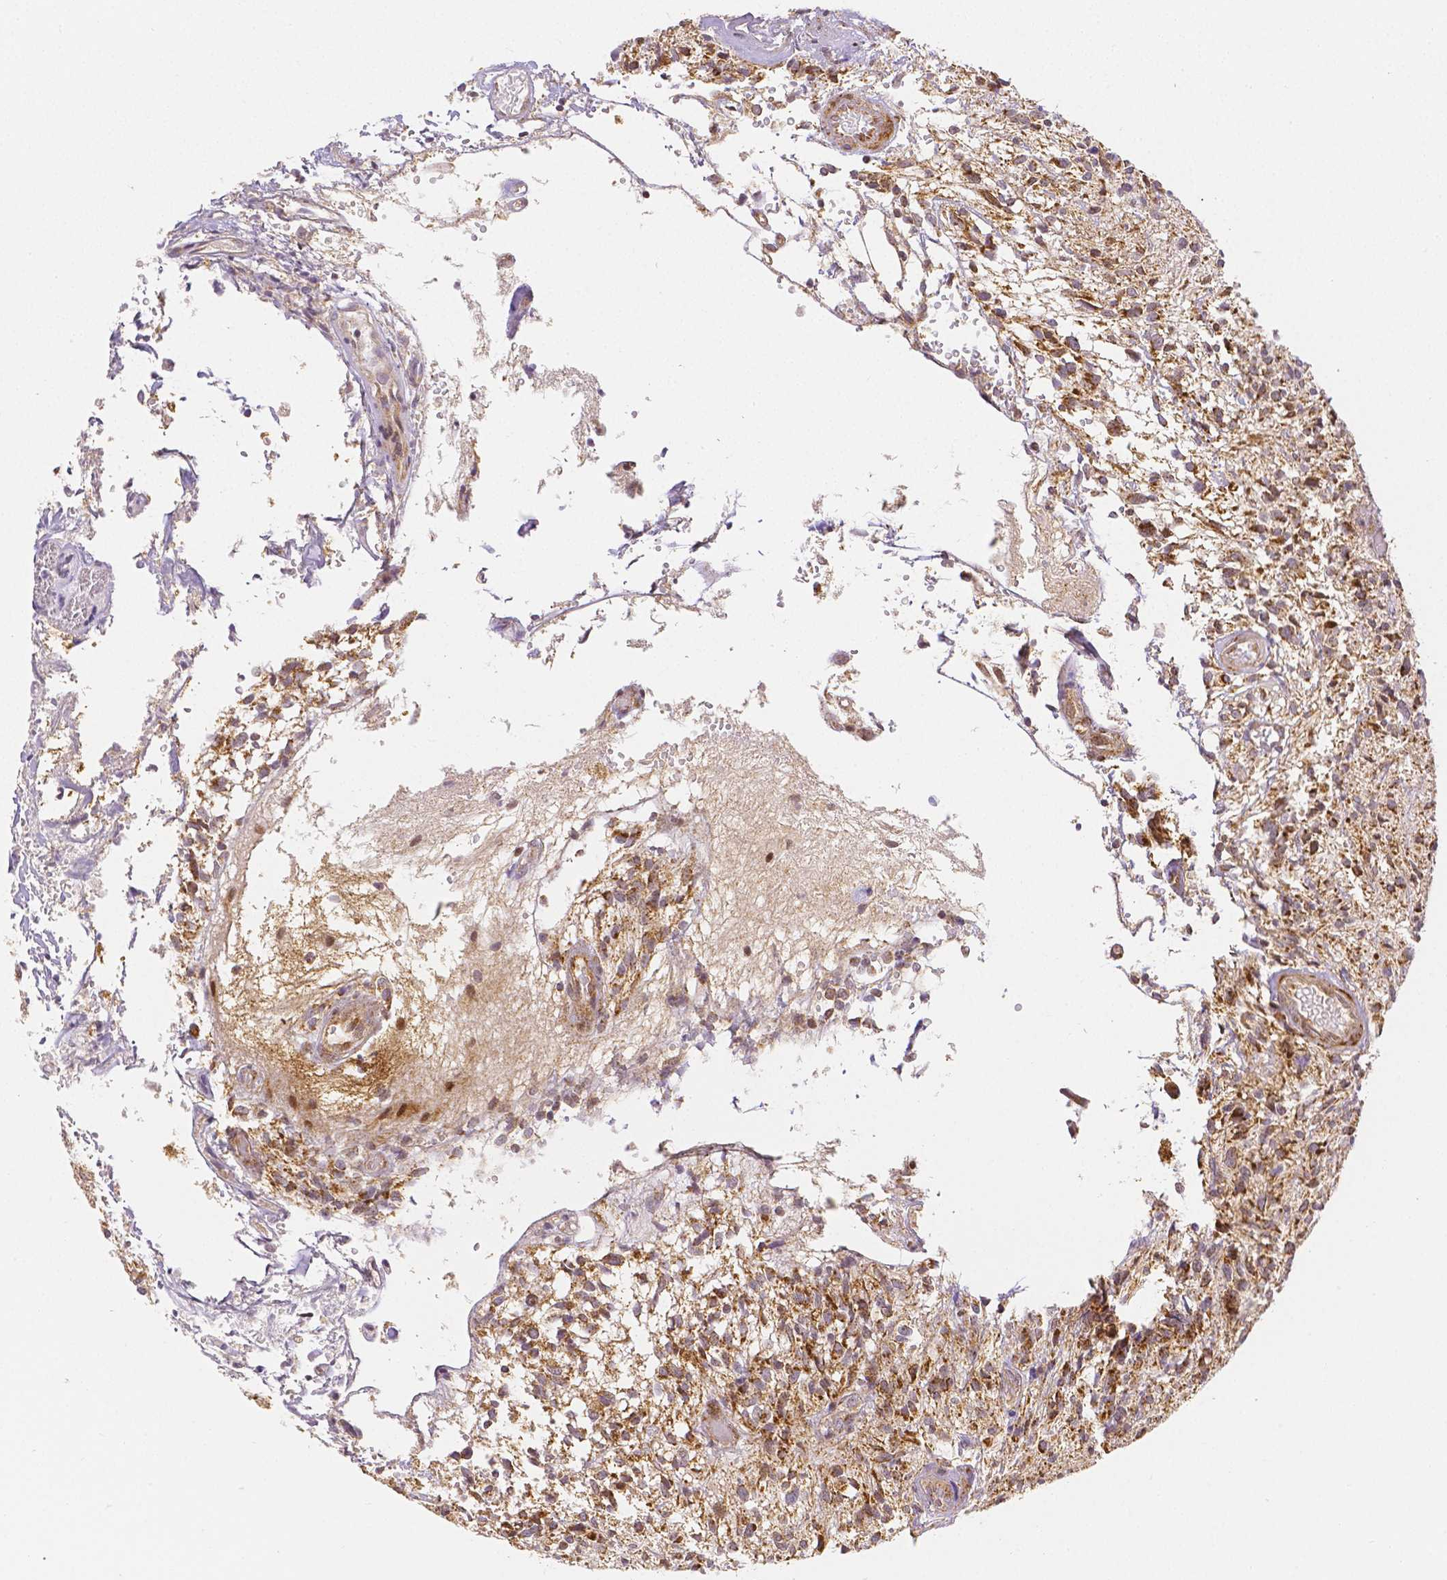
{"staining": {"intensity": "moderate", "quantity": ">75%", "location": "cytoplasmic/membranous,nuclear"}, "tissue": "glioma", "cell_type": "Tumor cells", "image_type": "cancer", "snomed": [{"axis": "morphology", "description": "Glioma, malignant, High grade"}, {"axis": "topography", "description": "Brain"}], "caption": "Immunohistochemical staining of human glioma exhibits medium levels of moderate cytoplasmic/membranous and nuclear protein staining in about >75% of tumor cells. The staining was performed using DAB (3,3'-diaminobenzidine) to visualize the protein expression in brown, while the nuclei were stained in blue with hematoxylin (Magnification: 20x).", "gene": "RHOT1", "patient": {"sex": "male", "age": 75}}